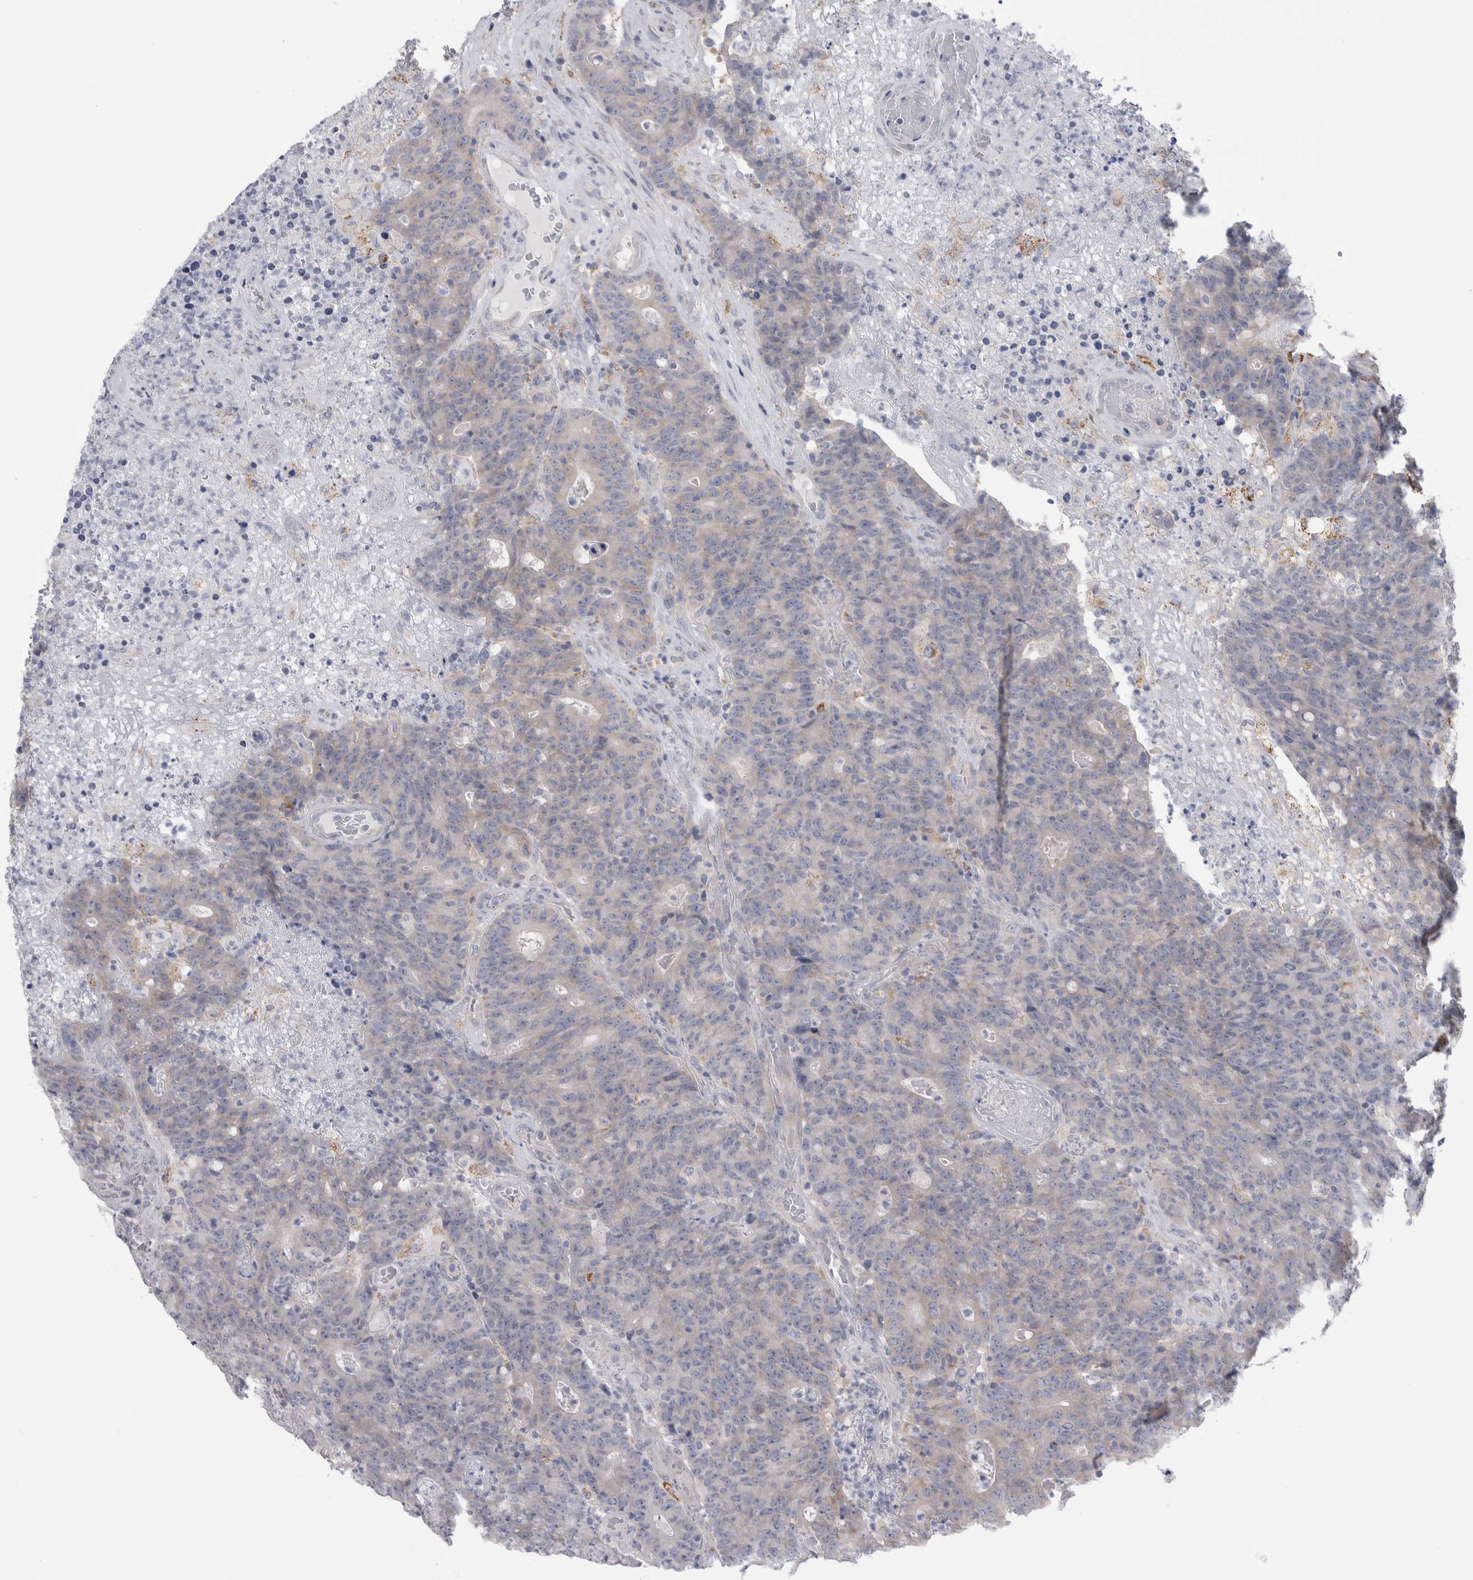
{"staining": {"intensity": "weak", "quantity": "<25%", "location": "cytoplasmic/membranous"}, "tissue": "colorectal cancer", "cell_type": "Tumor cells", "image_type": "cancer", "snomed": [{"axis": "morphology", "description": "Normal tissue, NOS"}, {"axis": "morphology", "description": "Adenocarcinoma, NOS"}, {"axis": "topography", "description": "Colon"}], "caption": "There is no significant positivity in tumor cells of colorectal adenocarcinoma.", "gene": "GATM", "patient": {"sex": "female", "age": 75}}